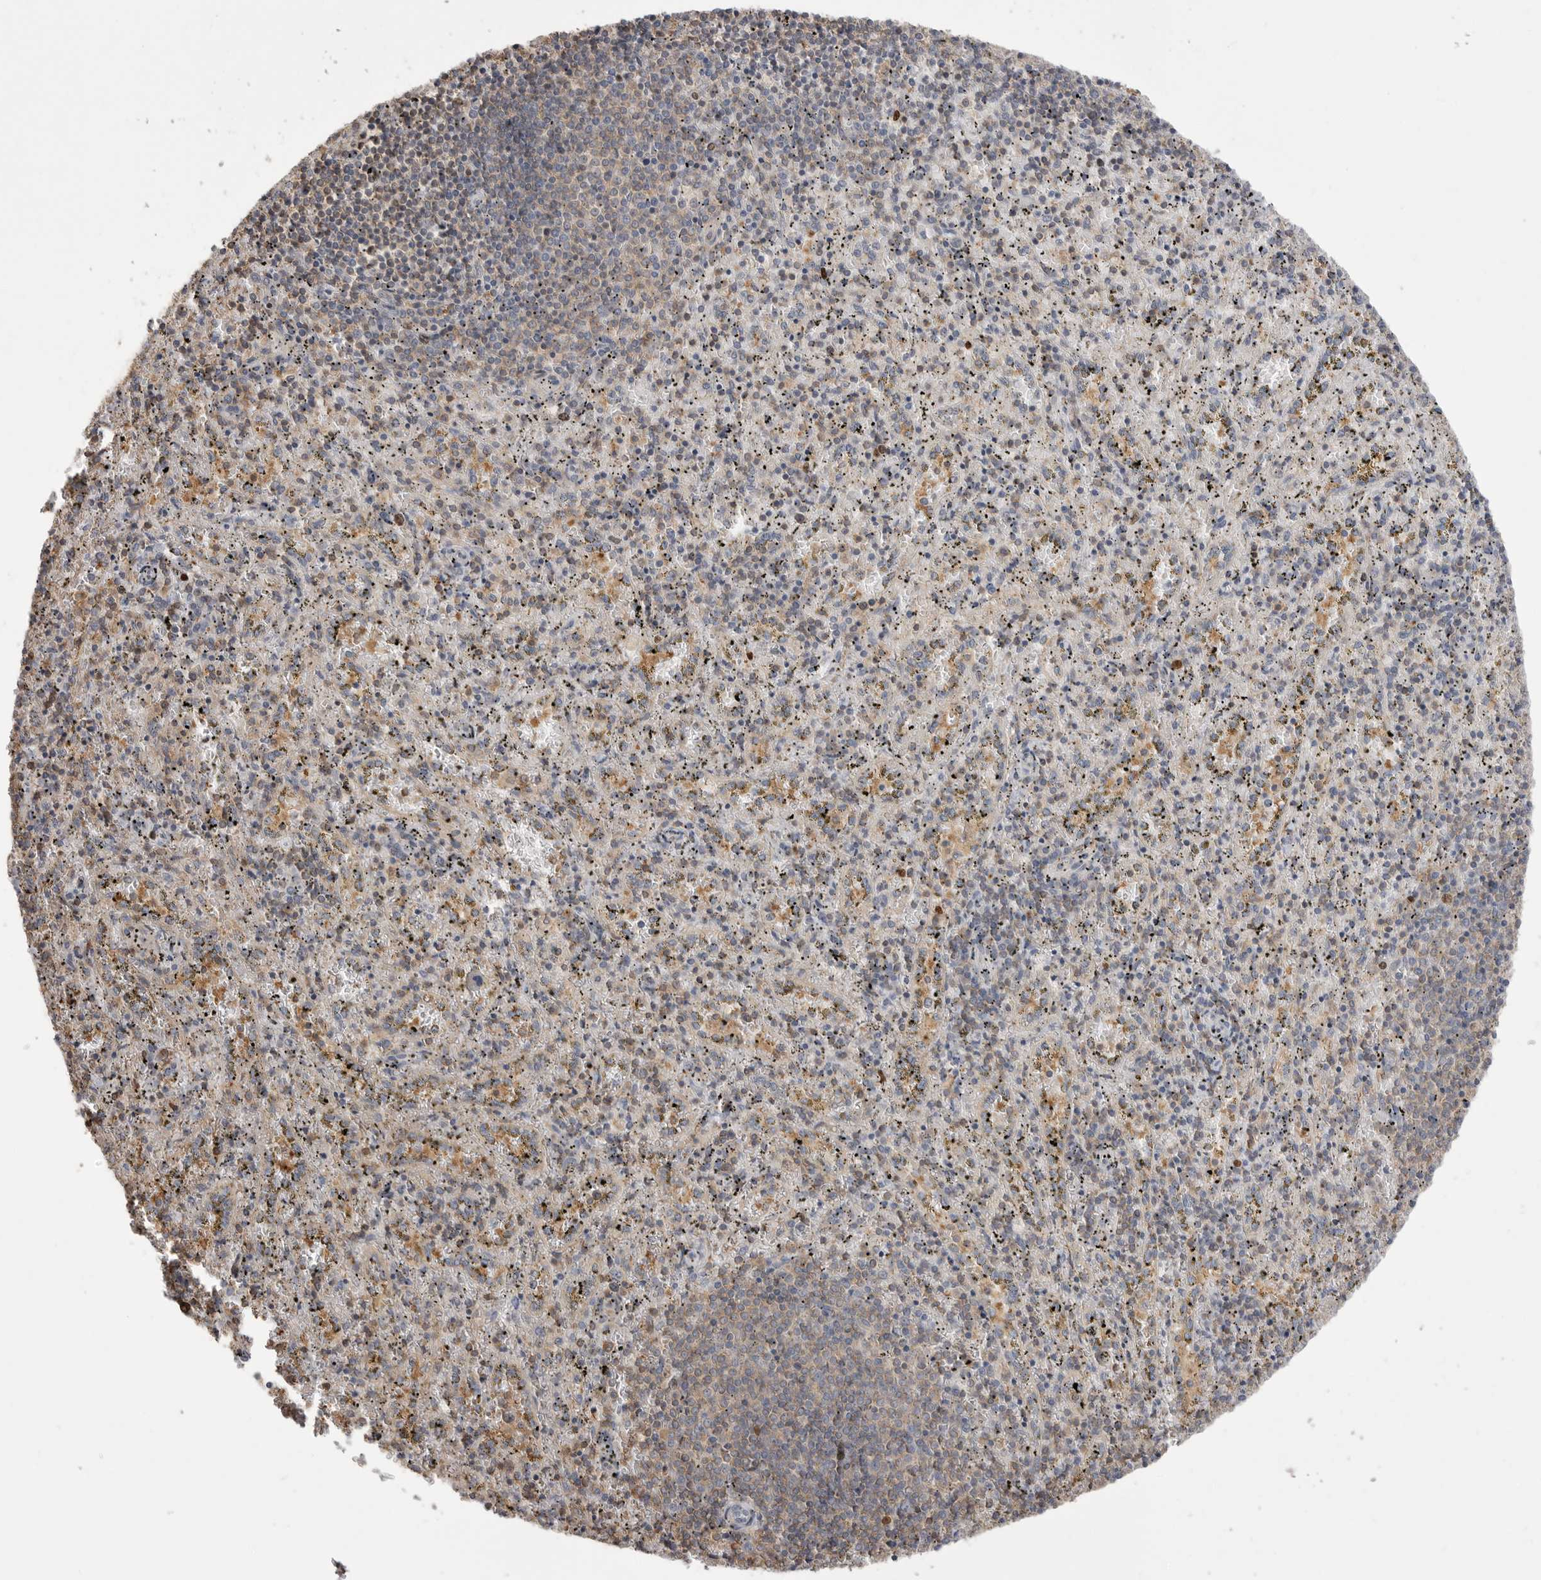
{"staining": {"intensity": "moderate", "quantity": "25%-75%", "location": "cytoplasmic/membranous"}, "tissue": "spleen", "cell_type": "Cells in red pulp", "image_type": "normal", "snomed": [{"axis": "morphology", "description": "Normal tissue, NOS"}, {"axis": "topography", "description": "Spleen"}], "caption": "Protein expression analysis of unremarkable spleen exhibits moderate cytoplasmic/membranous expression in about 25%-75% of cells in red pulp.", "gene": "TOP2A", "patient": {"sex": "male", "age": 11}}